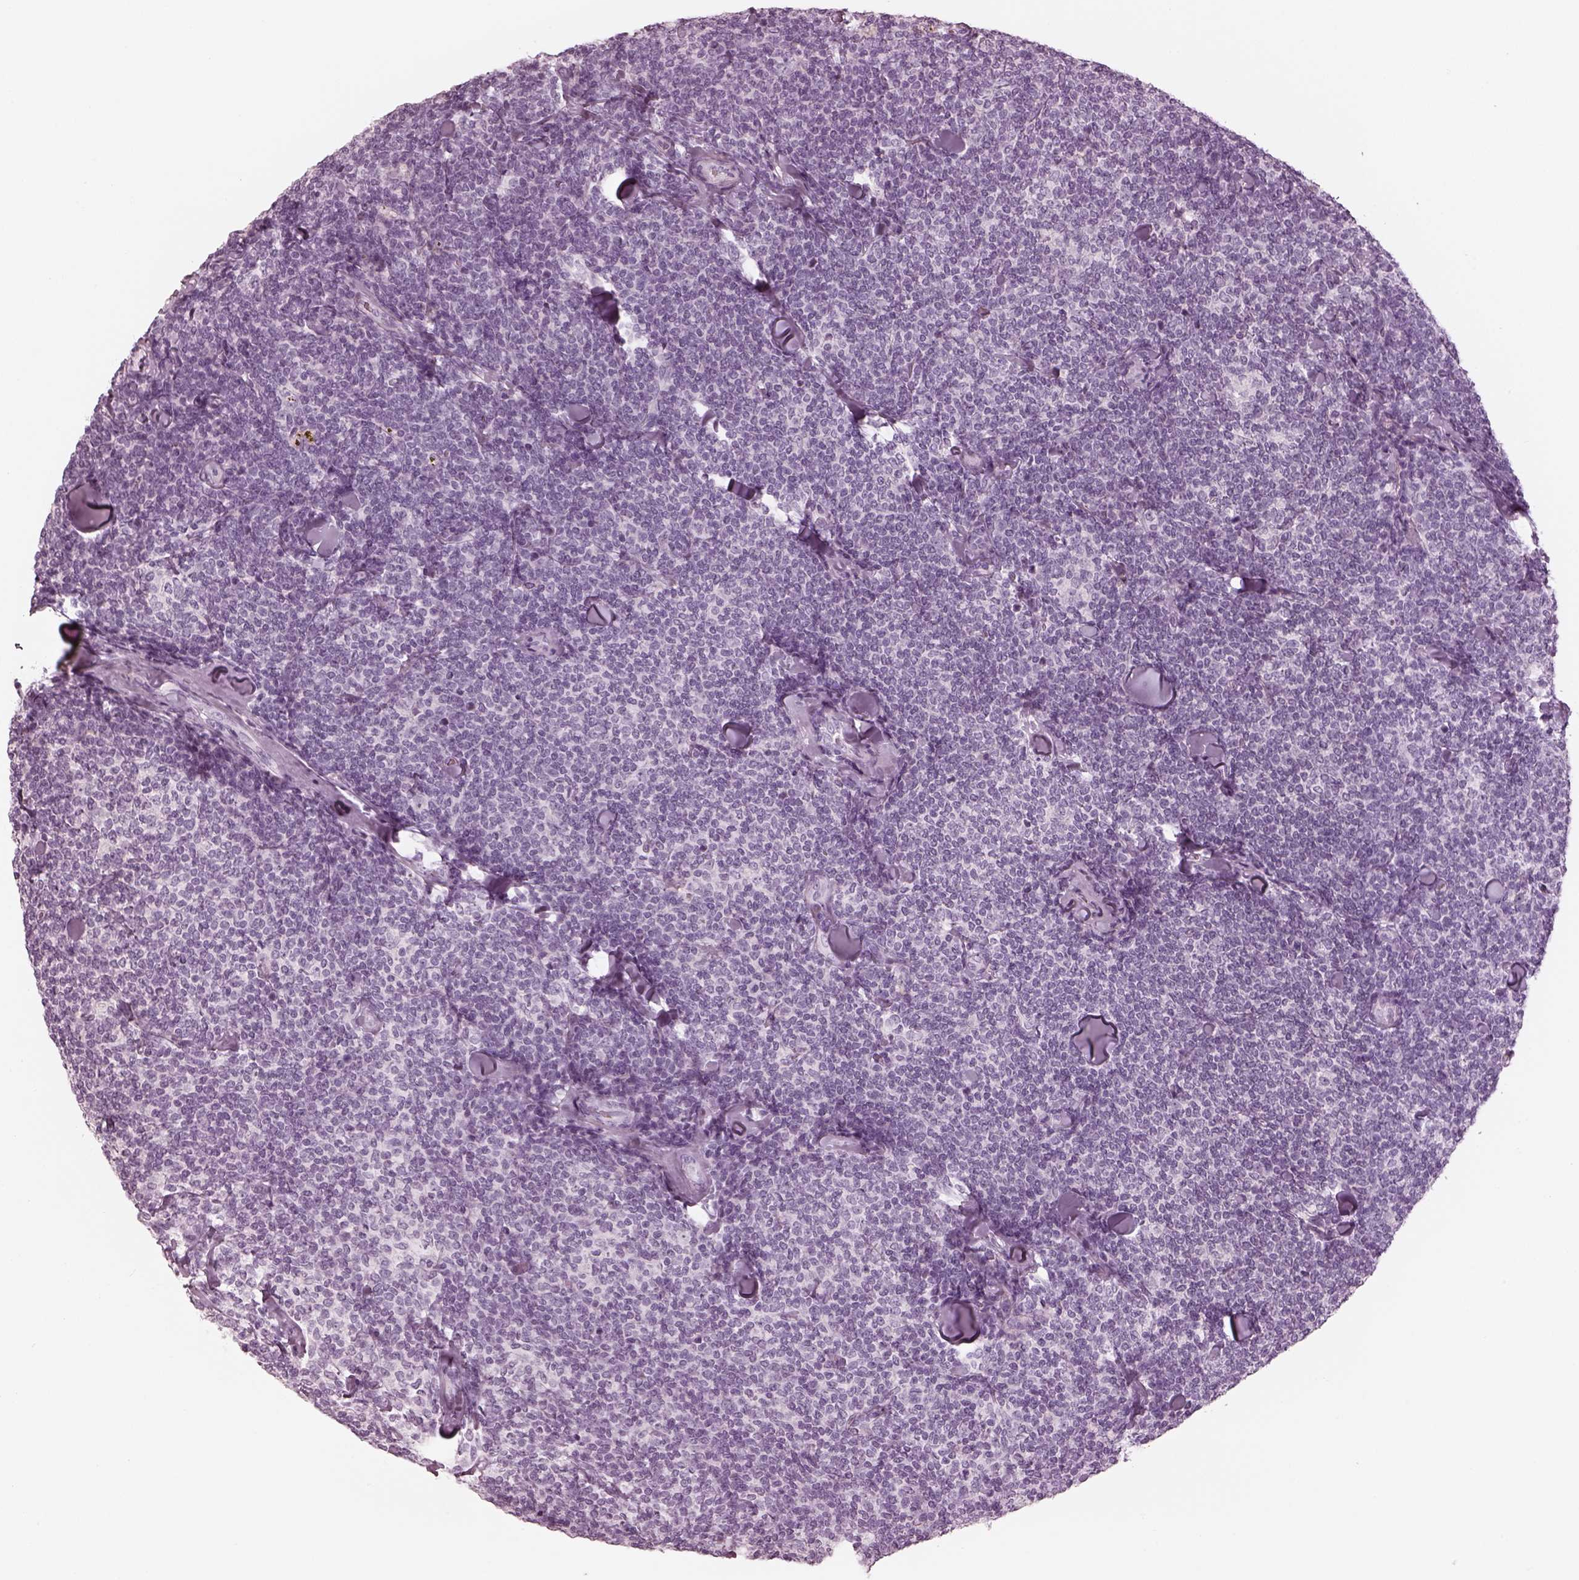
{"staining": {"intensity": "negative", "quantity": "none", "location": "none"}, "tissue": "lymphoma", "cell_type": "Tumor cells", "image_type": "cancer", "snomed": [{"axis": "morphology", "description": "Malignant lymphoma, non-Hodgkin's type, Low grade"}, {"axis": "topography", "description": "Lymph node"}], "caption": "Immunohistochemistry (IHC) photomicrograph of neoplastic tissue: low-grade malignant lymphoma, non-Hodgkin's type stained with DAB shows no significant protein expression in tumor cells. (Brightfield microscopy of DAB immunohistochemistry at high magnification).", "gene": "OPN4", "patient": {"sex": "female", "age": 56}}